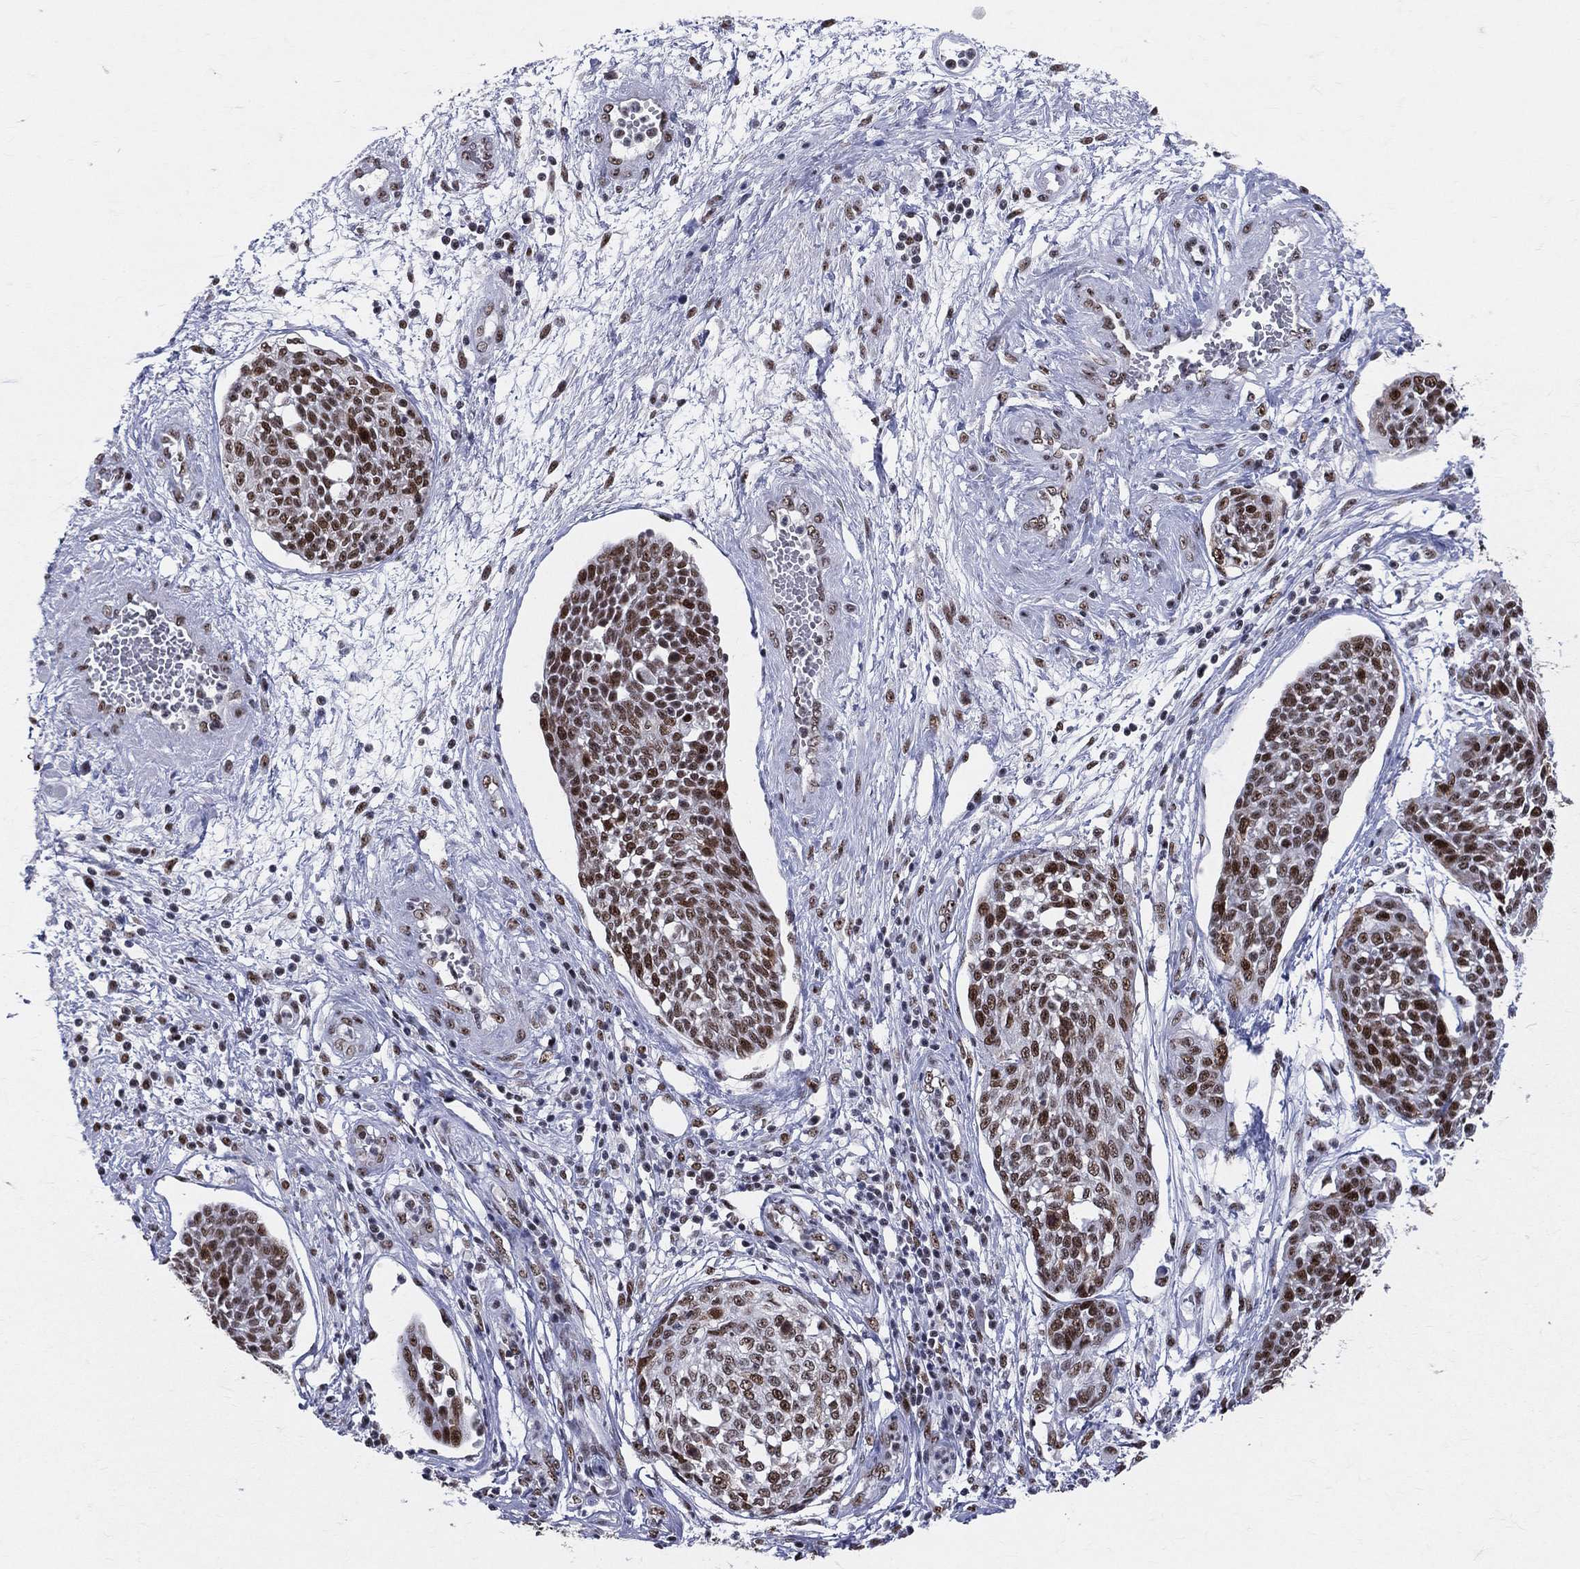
{"staining": {"intensity": "strong", "quantity": ">75%", "location": "nuclear"}, "tissue": "cervical cancer", "cell_type": "Tumor cells", "image_type": "cancer", "snomed": [{"axis": "morphology", "description": "Squamous cell carcinoma, NOS"}, {"axis": "topography", "description": "Cervix"}], "caption": "An immunohistochemistry photomicrograph of tumor tissue is shown. Protein staining in brown shows strong nuclear positivity in squamous cell carcinoma (cervical) within tumor cells.", "gene": "CDK7", "patient": {"sex": "female", "age": 34}}